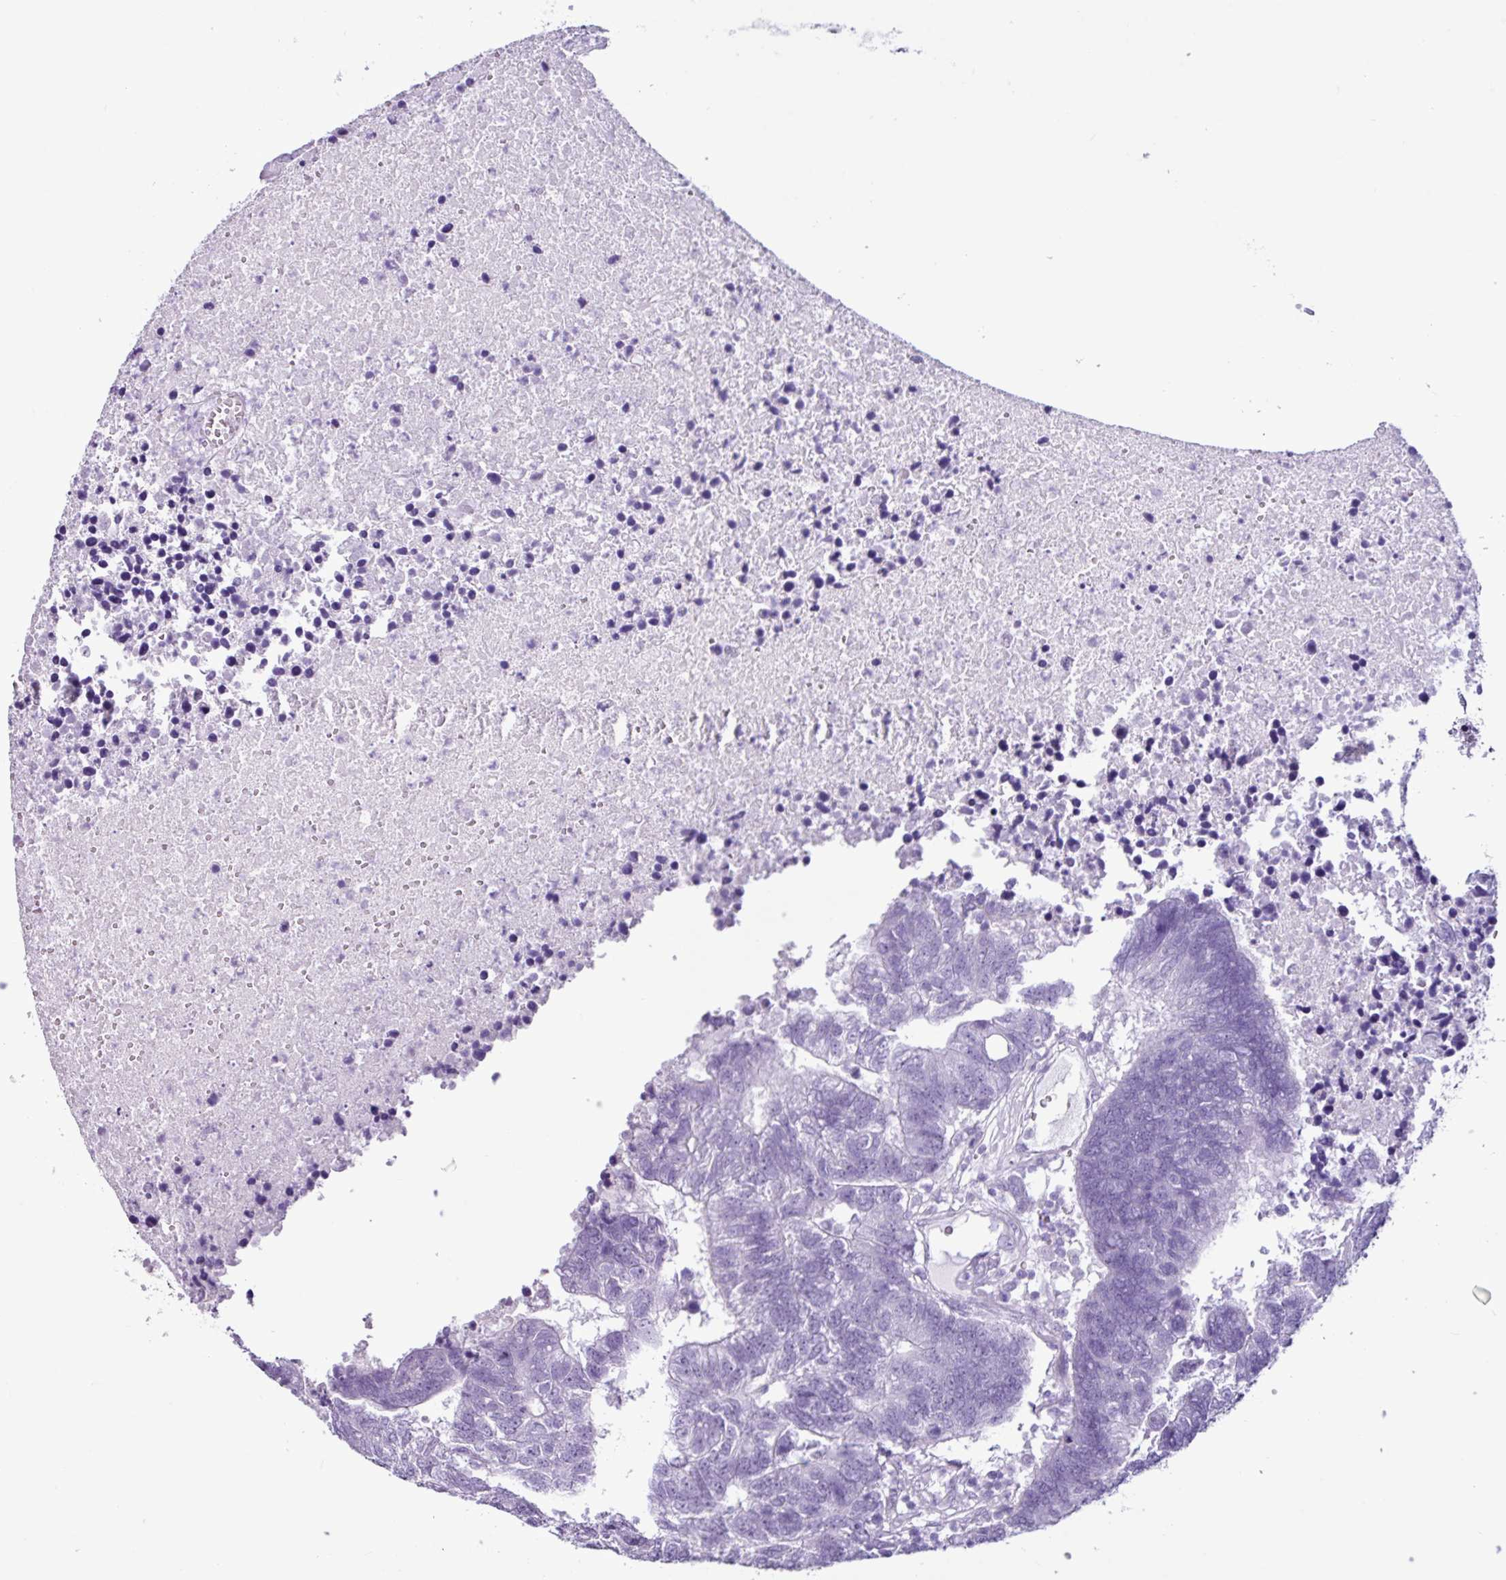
{"staining": {"intensity": "negative", "quantity": "none", "location": "none"}, "tissue": "colorectal cancer", "cell_type": "Tumor cells", "image_type": "cancer", "snomed": [{"axis": "morphology", "description": "Adenocarcinoma, NOS"}, {"axis": "topography", "description": "Colon"}], "caption": "Human colorectal cancer stained for a protein using immunohistochemistry (IHC) exhibits no positivity in tumor cells.", "gene": "PGR", "patient": {"sex": "female", "age": 48}}